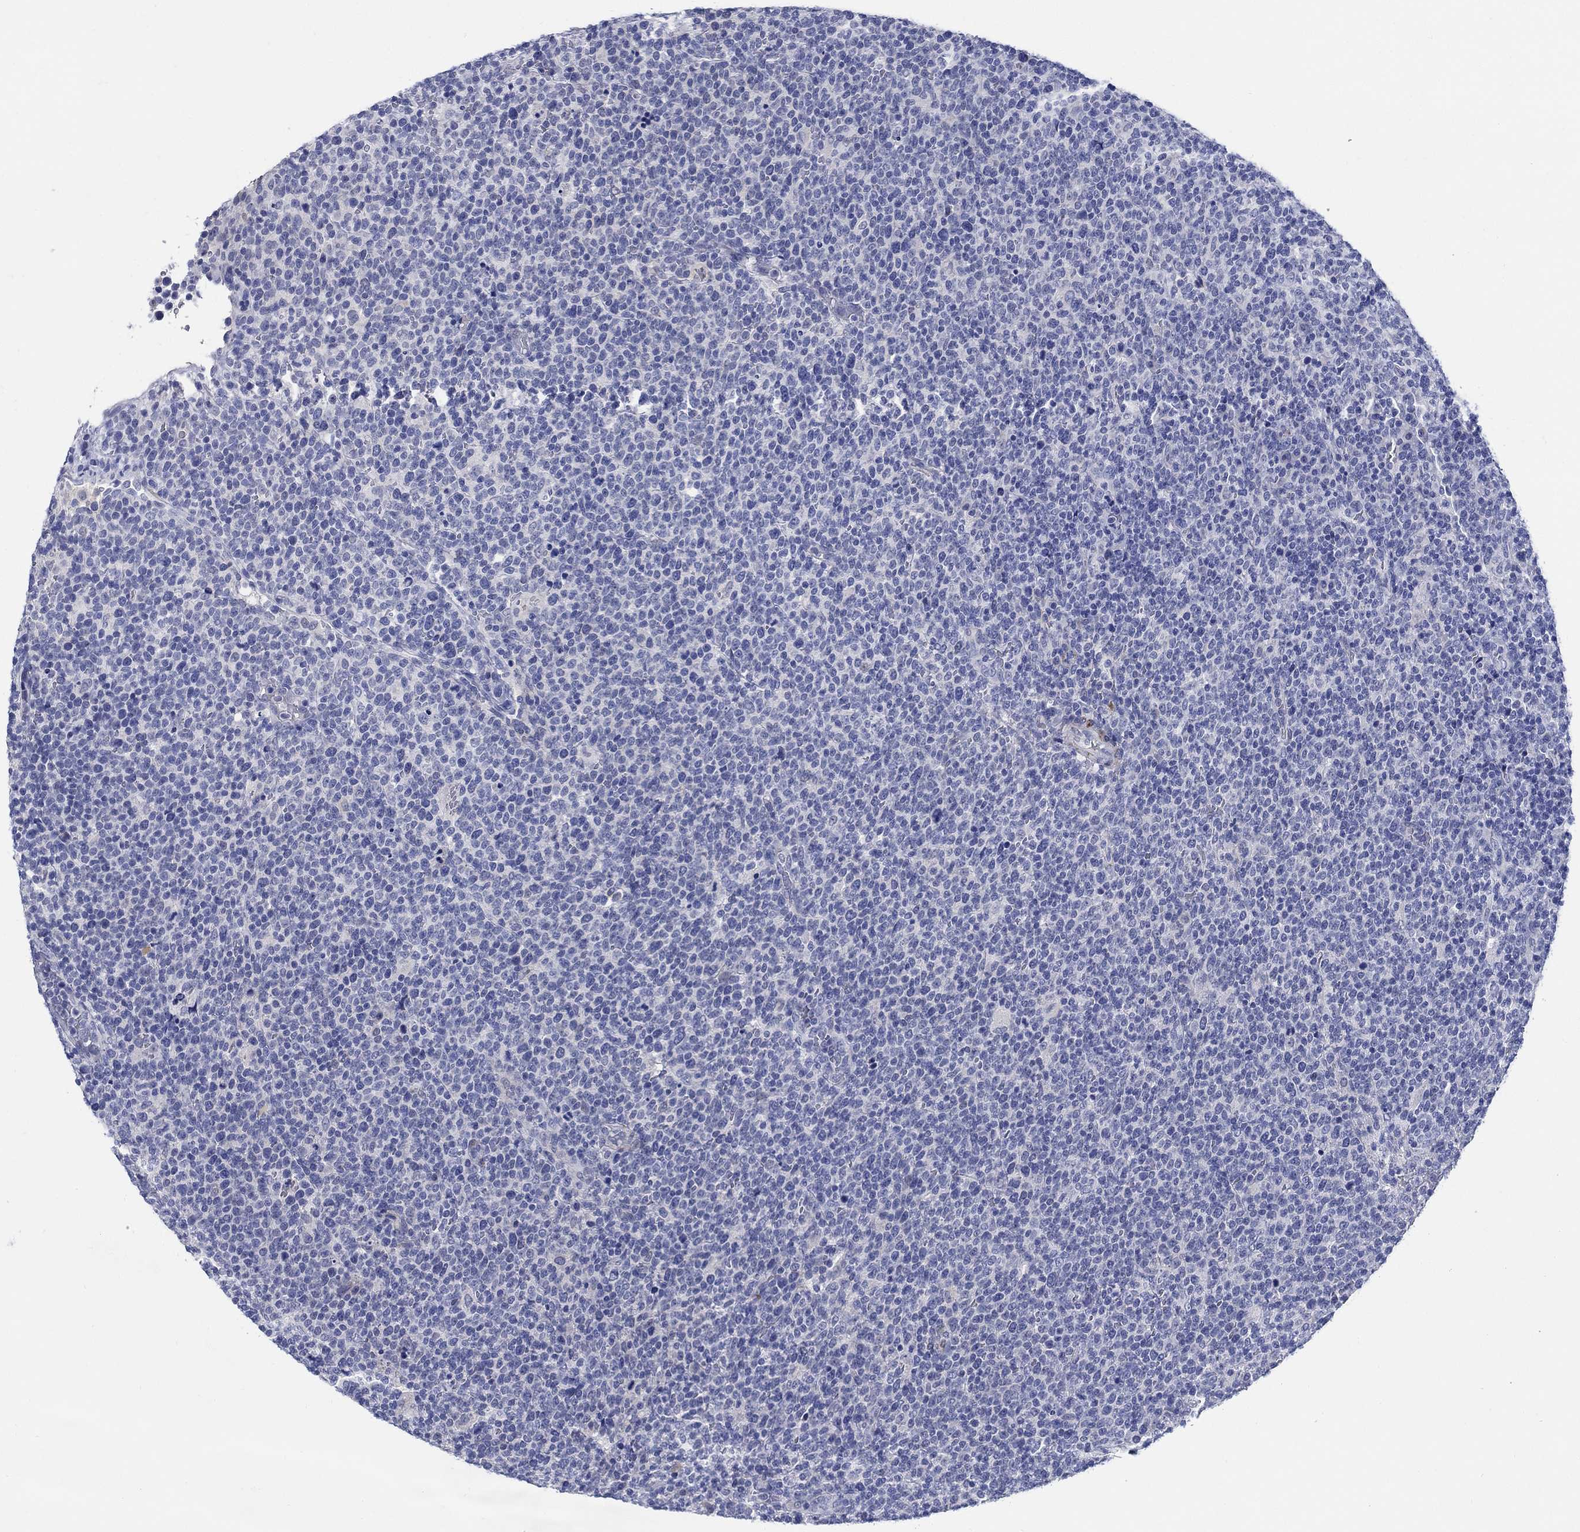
{"staining": {"intensity": "negative", "quantity": "none", "location": "none"}, "tissue": "lymphoma", "cell_type": "Tumor cells", "image_type": "cancer", "snomed": [{"axis": "morphology", "description": "Malignant lymphoma, non-Hodgkin's type, High grade"}, {"axis": "topography", "description": "Lymph node"}], "caption": "A histopathology image of human lymphoma is negative for staining in tumor cells.", "gene": "MC2R", "patient": {"sex": "male", "age": 61}}